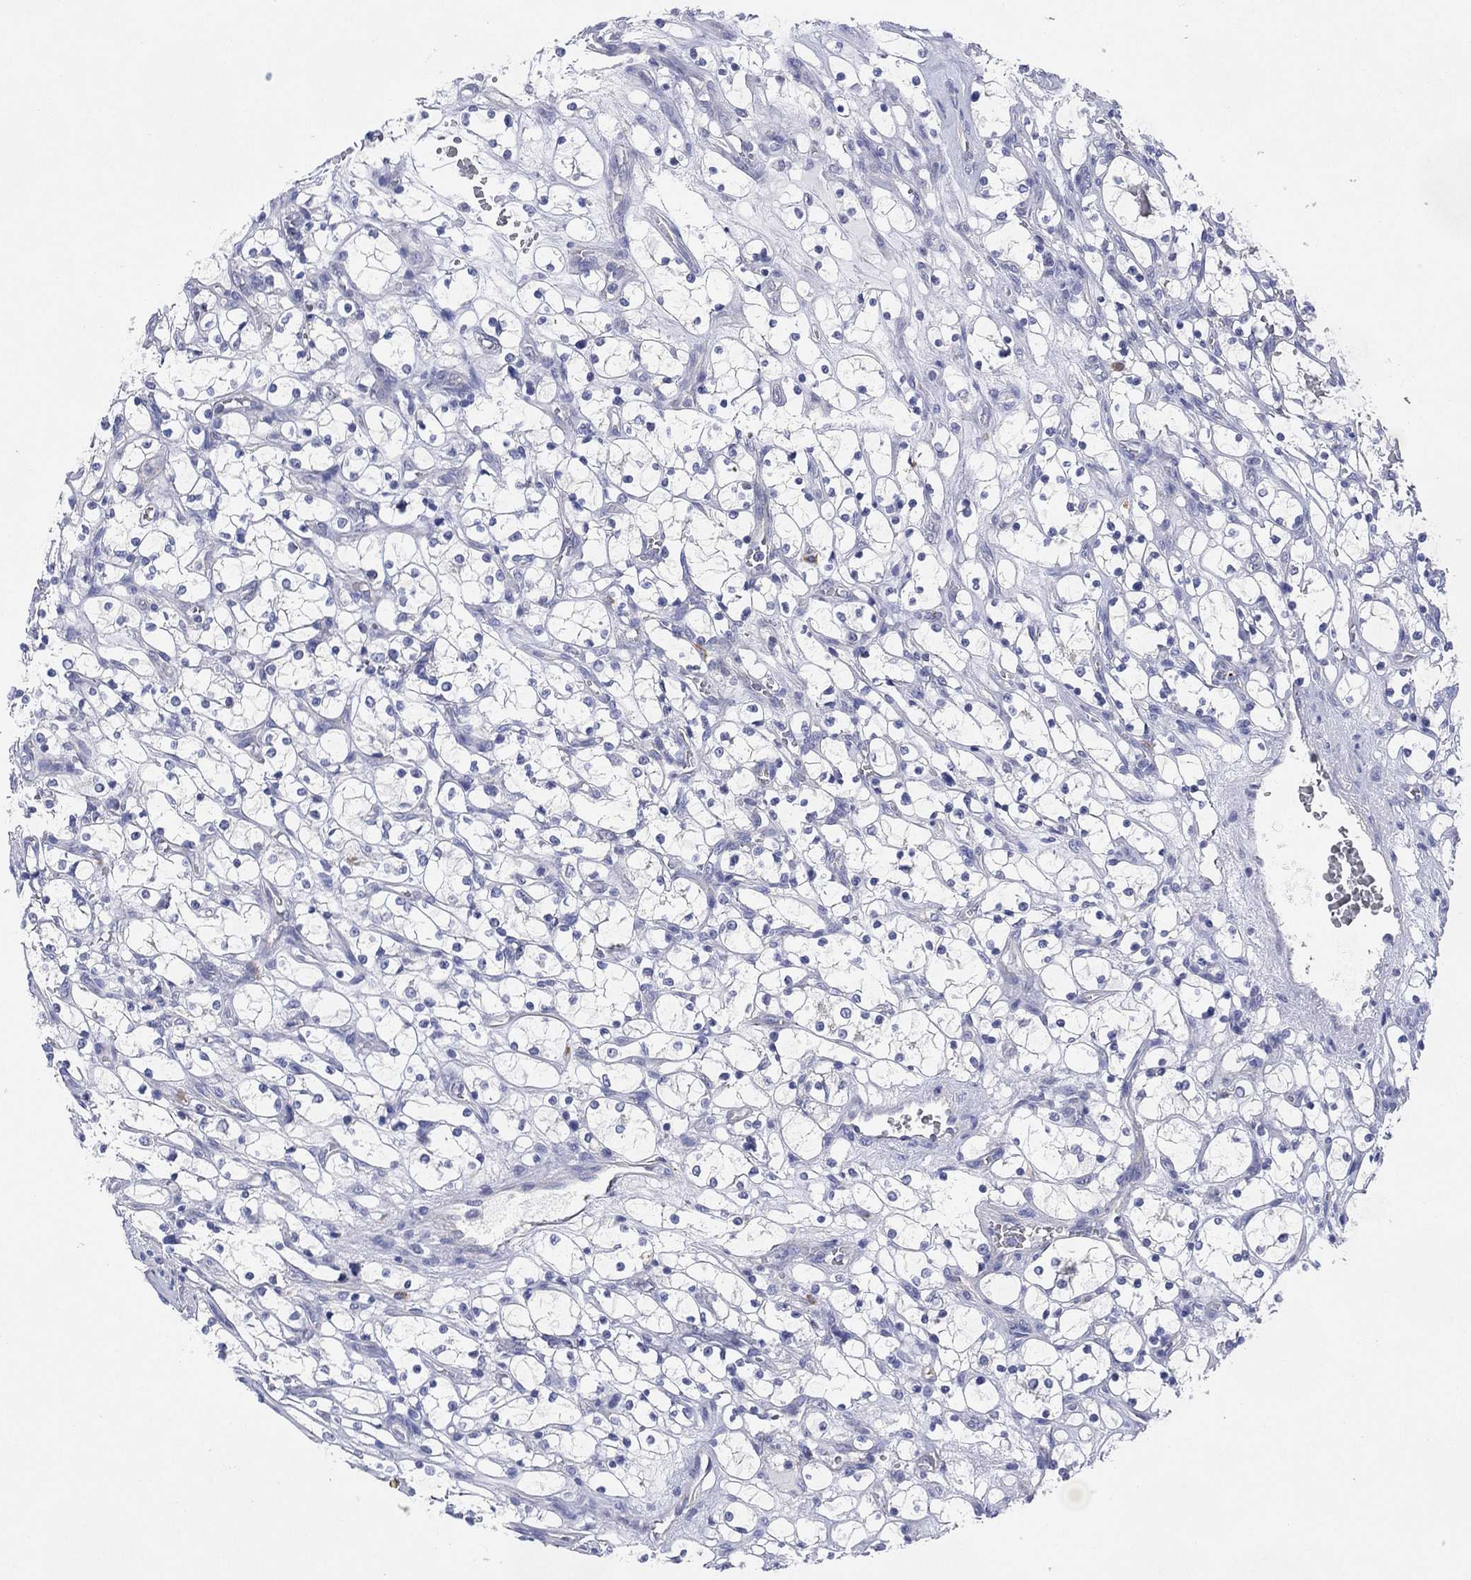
{"staining": {"intensity": "negative", "quantity": "none", "location": "none"}, "tissue": "renal cancer", "cell_type": "Tumor cells", "image_type": "cancer", "snomed": [{"axis": "morphology", "description": "Adenocarcinoma, NOS"}, {"axis": "topography", "description": "Kidney"}], "caption": "Tumor cells show no significant protein positivity in renal cancer.", "gene": "CHRNA3", "patient": {"sex": "female", "age": 69}}